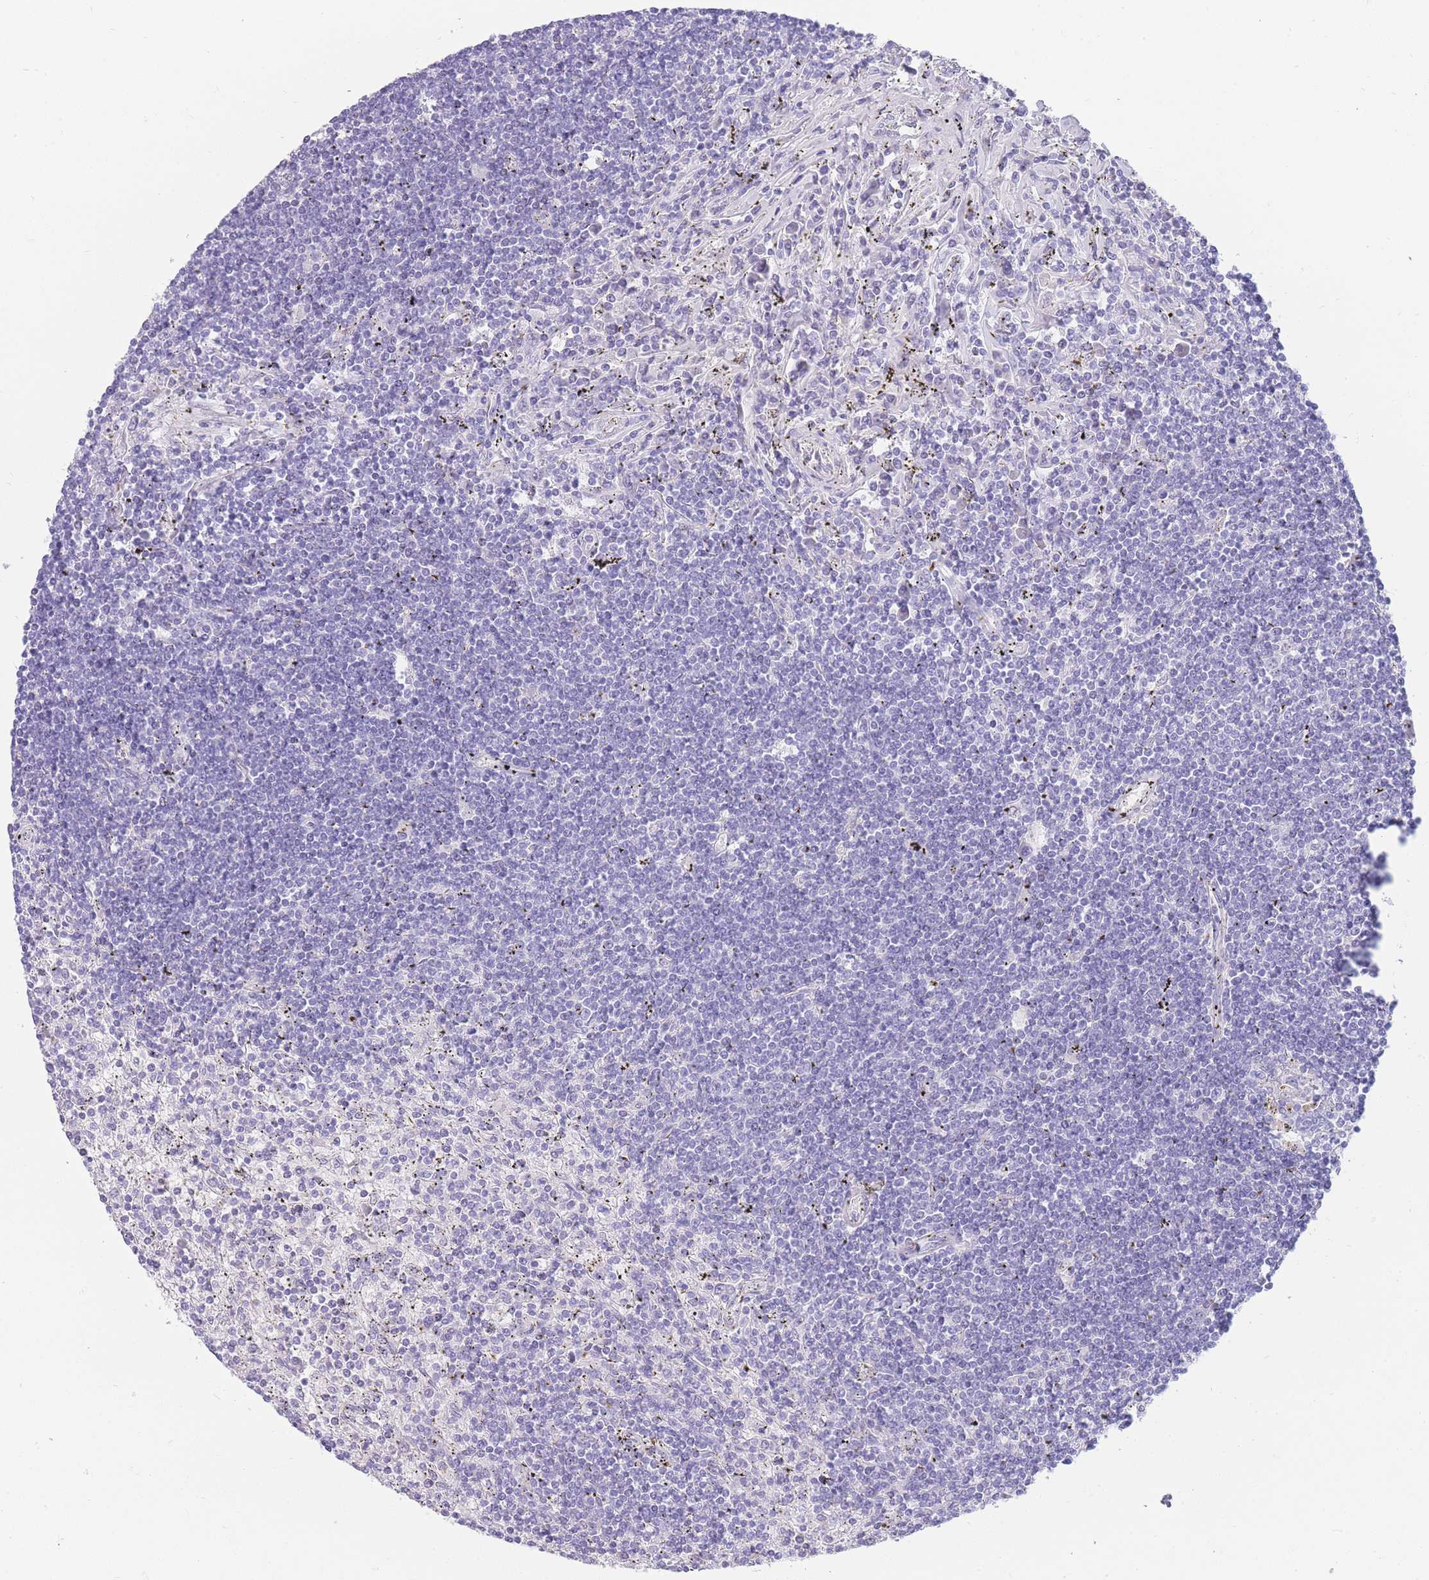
{"staining": {"intensity": "negative", "quantity": "none", "location": "none"}, "tissue": "lymphoma", "cell_type": "Tumor cells", "image_type": "cancer", "snomed": [{"axis": "morphology", "description": "Malignant lymphoma, non-Hodgkin's type, Low grade"}, {"axis": "topography", "description": "Spleen"}], "caption": "There is no significant expression in tumor cells of malignant lymphoma, non-Hodgkin's type (low-grade).", "gene": "UPK1A", "patient": {"sex": "male", "age": 76}}